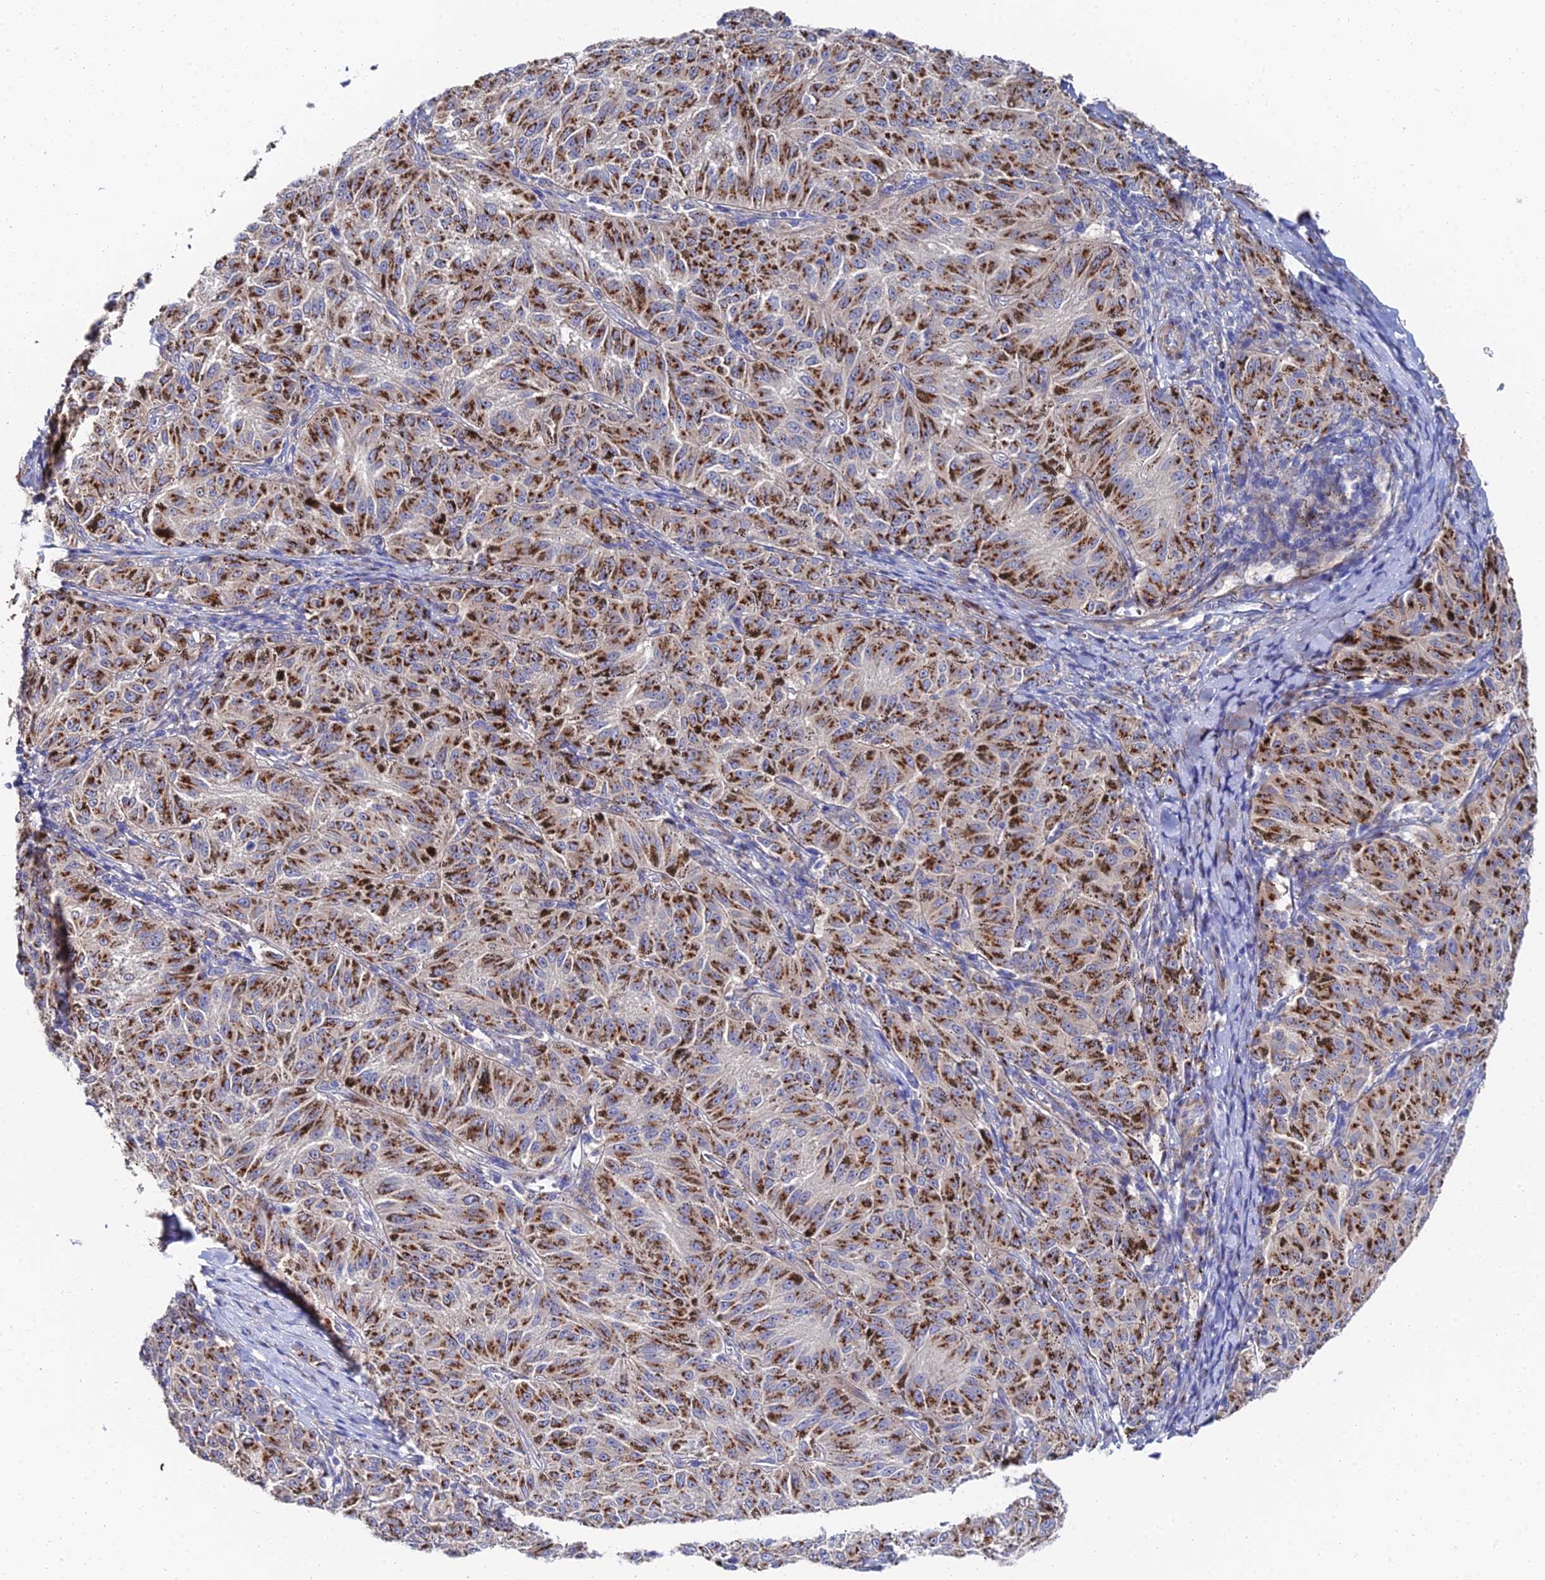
{"staining": {"intensity": "strong", "quantity": ">75%", "location": "cytoplasmic/membranous"}, "tissue": "melanoma", "cell_type": "Tumor cells", "image_type": "cancer", "snomed": [{"axis": "morphology", "description": "Malignant melanoma, NOS"}, {"axis": "topography", "description": "Skin"}], "caption": "Tumor cells show high levels of strong cytoplasmic/membranous staining in approximately >75% of cells in malignant melanoma.", "gene": "BORCS8", "patient": {"sex": "female", "age": 72}}